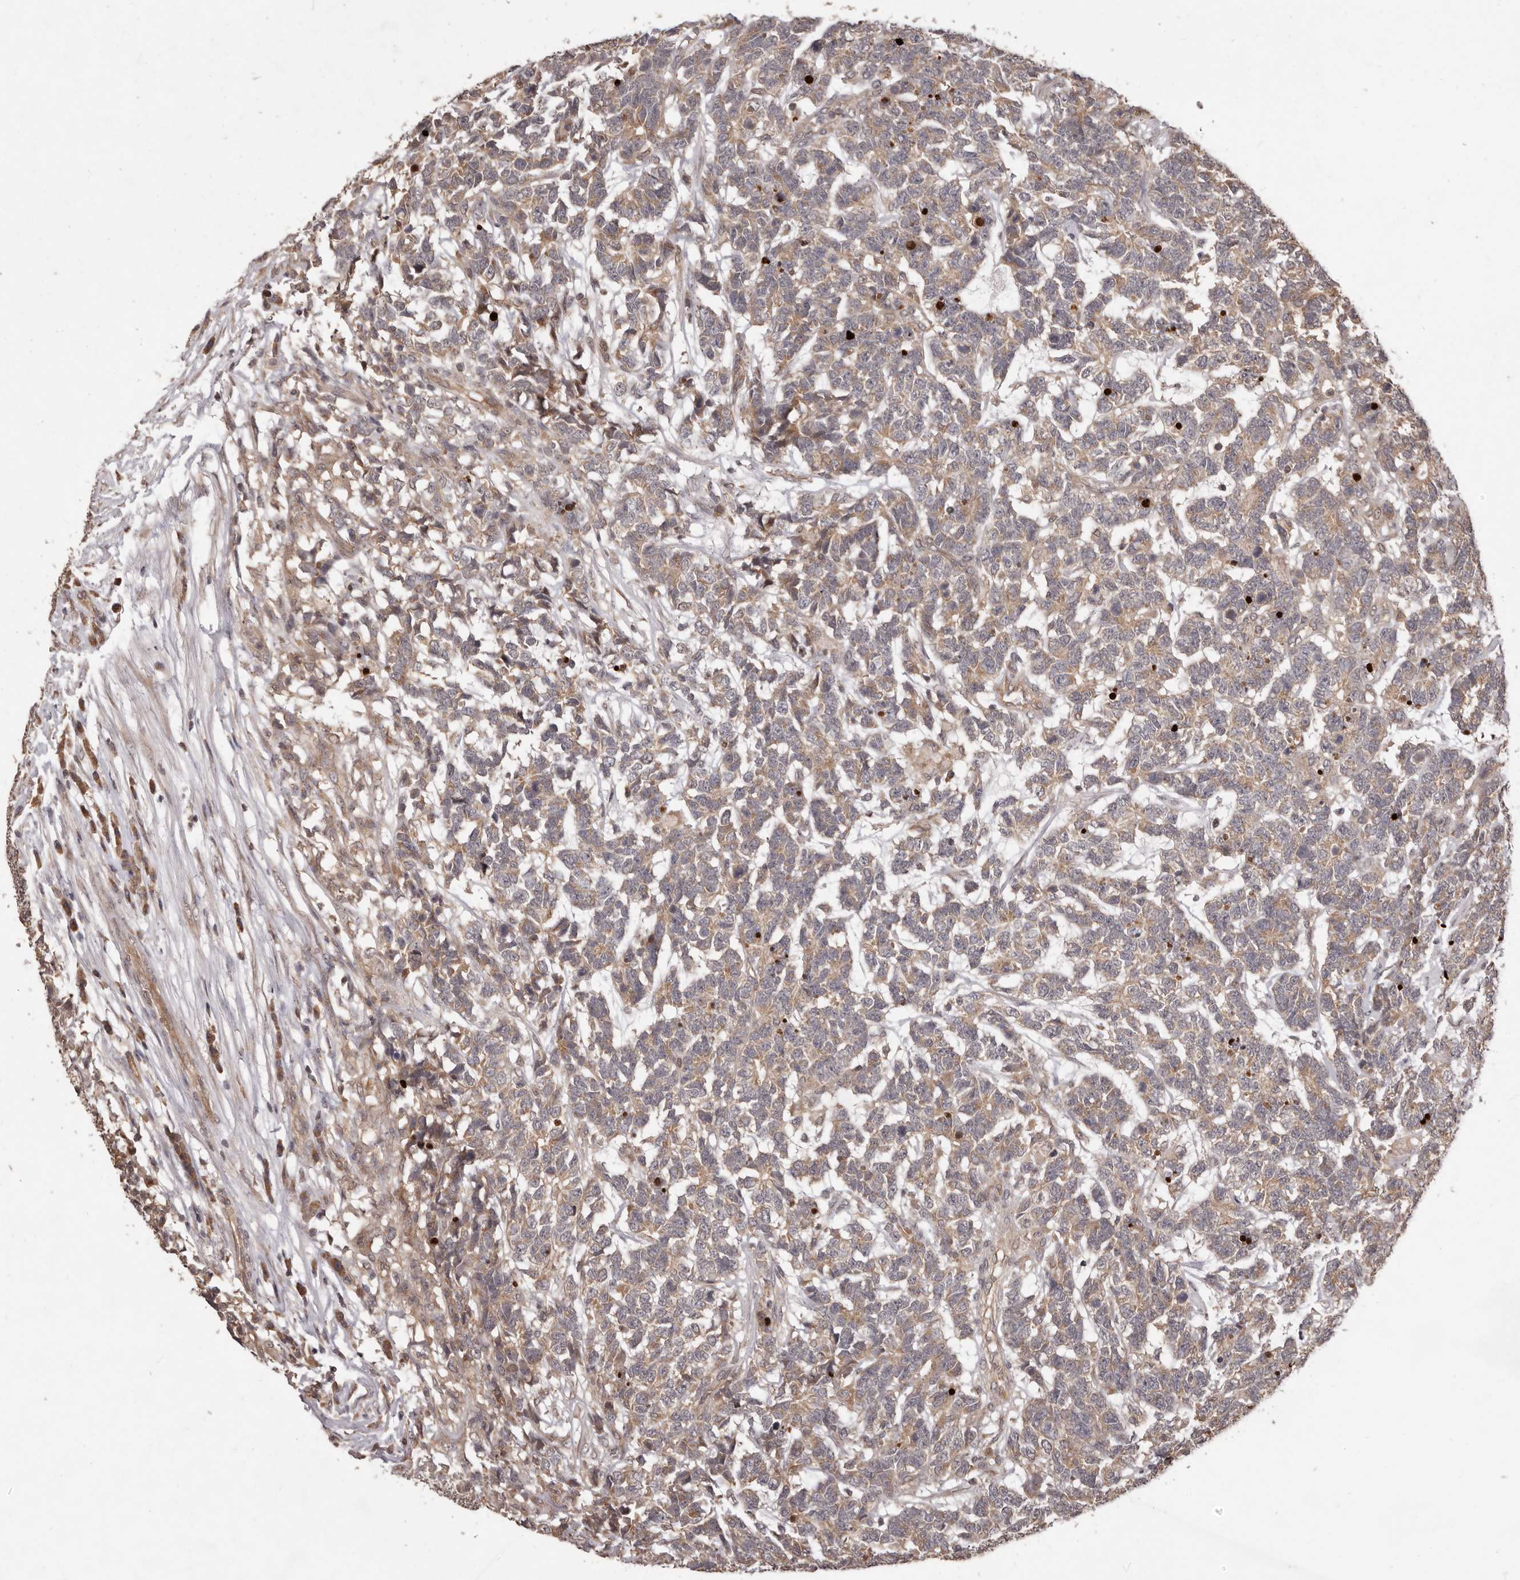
{"staining": {"intensity": "weak", "quantity": ">75%", "location": "cytoplasmic/membranous"}, "tissue": "testis cancer", "cell_type": "Tumor cells", "image_type": "cancer", "snomed": [{"axis": "morphology", "description": "Carcinoma, Embryonal, NOS"}, {"axis": "topography", "description": "Testis"}], "caption": "Embryonal carcinoma (testis) stained for a protein (brown) shows weak cytoplasmic/membranous positive staining in about >75% of tumor cells.", "gene": "MTO1", "patient": {"sex": "male", "age": 26}}